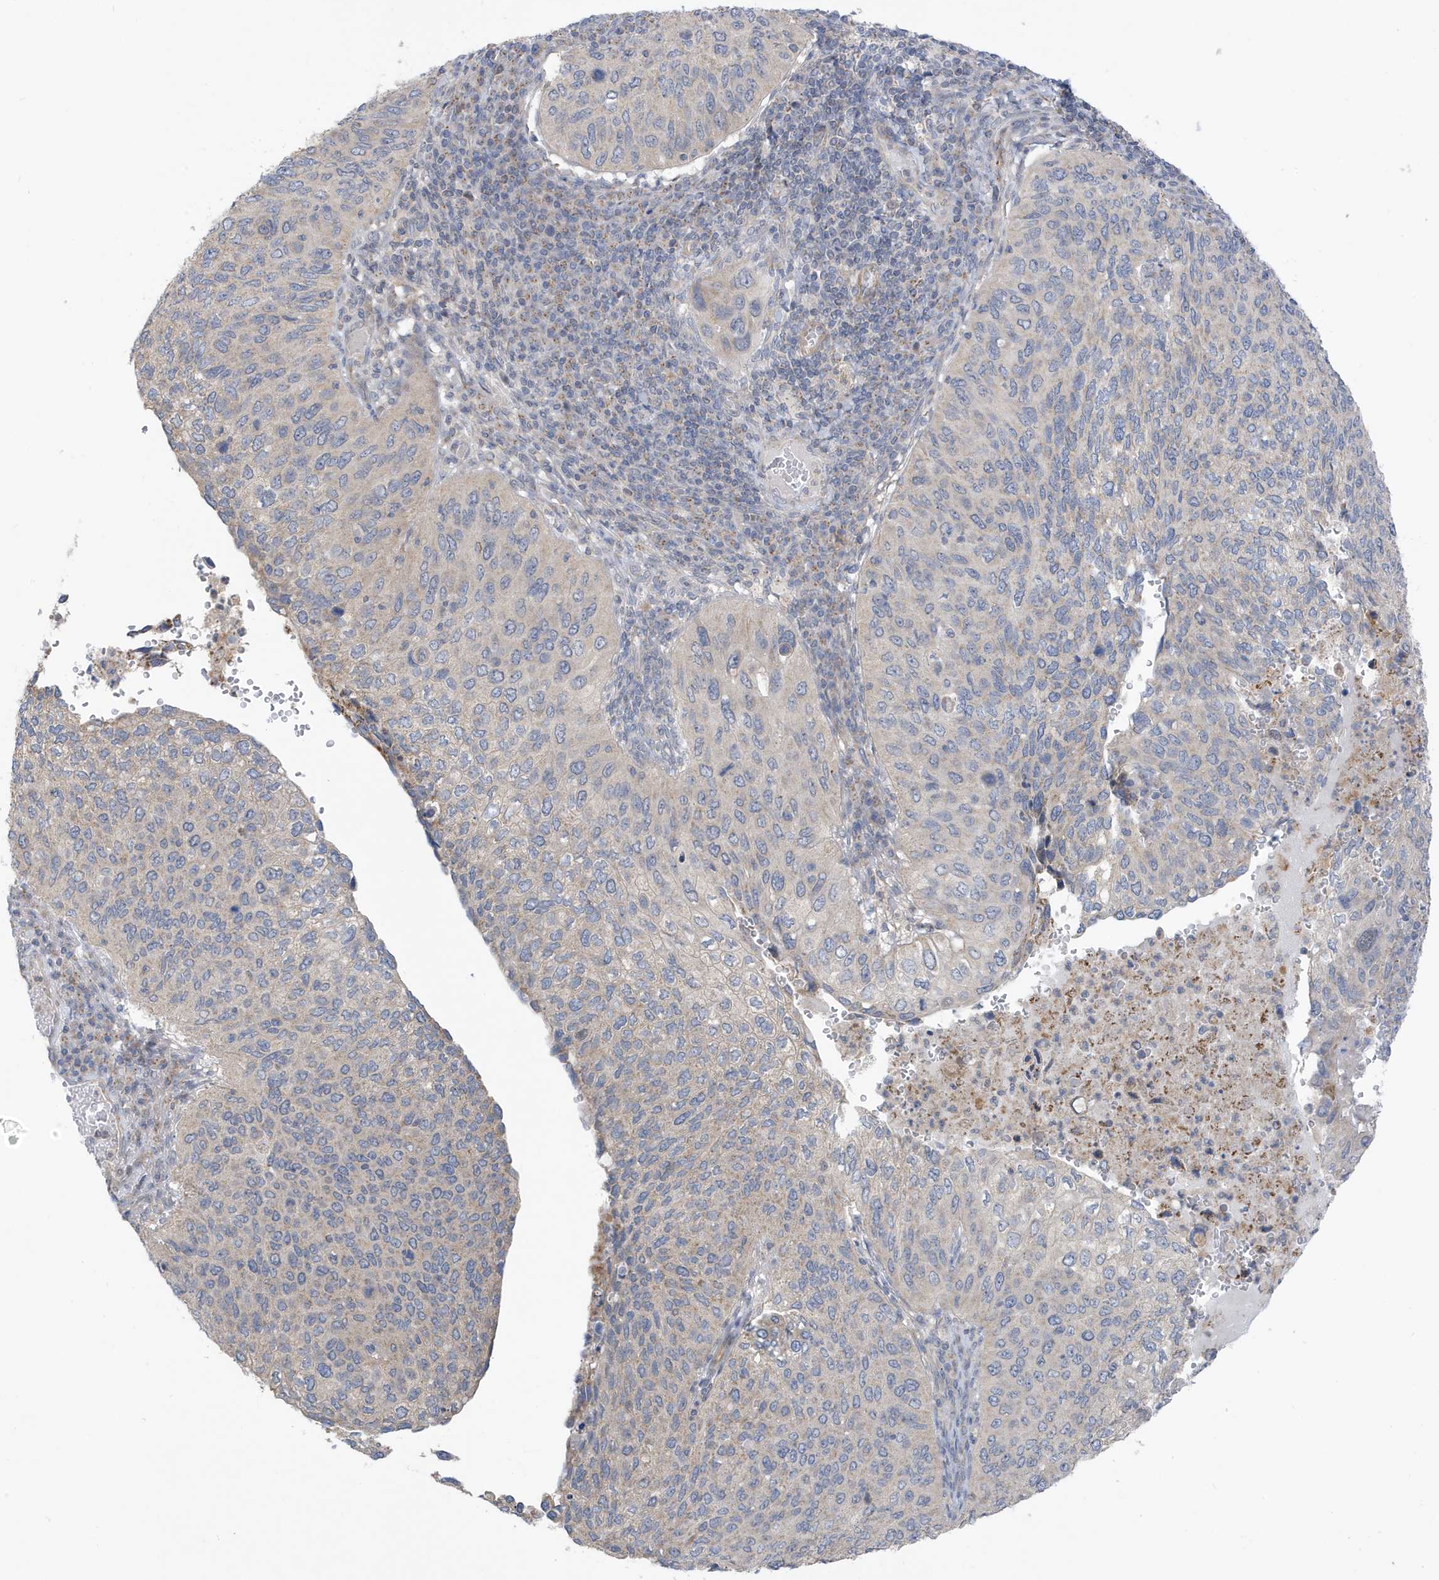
{"staining": {"intensity": "weak", "quantity": "<25%", "location": "cytoplasmic/membranous"}, "tissue": "cervical cancer", "cell_type": "Tumor cells", "image_type": "cancer", "snomed": [{"axis": "morphology", "description": "Squamous cell carcinoma, NOS"}, {"axis": "topography", "description": "Cervix"}], "caption": "Immunohistochemistry (IHC) photomicrograph of human cervical cancer stained for a protein (brown), which shows no staining in tumor cells. (DAB IHC with hematoxylin counter stain).", "gene": "ATP13A5", "patient": {"sex": "female", "age": 38}}